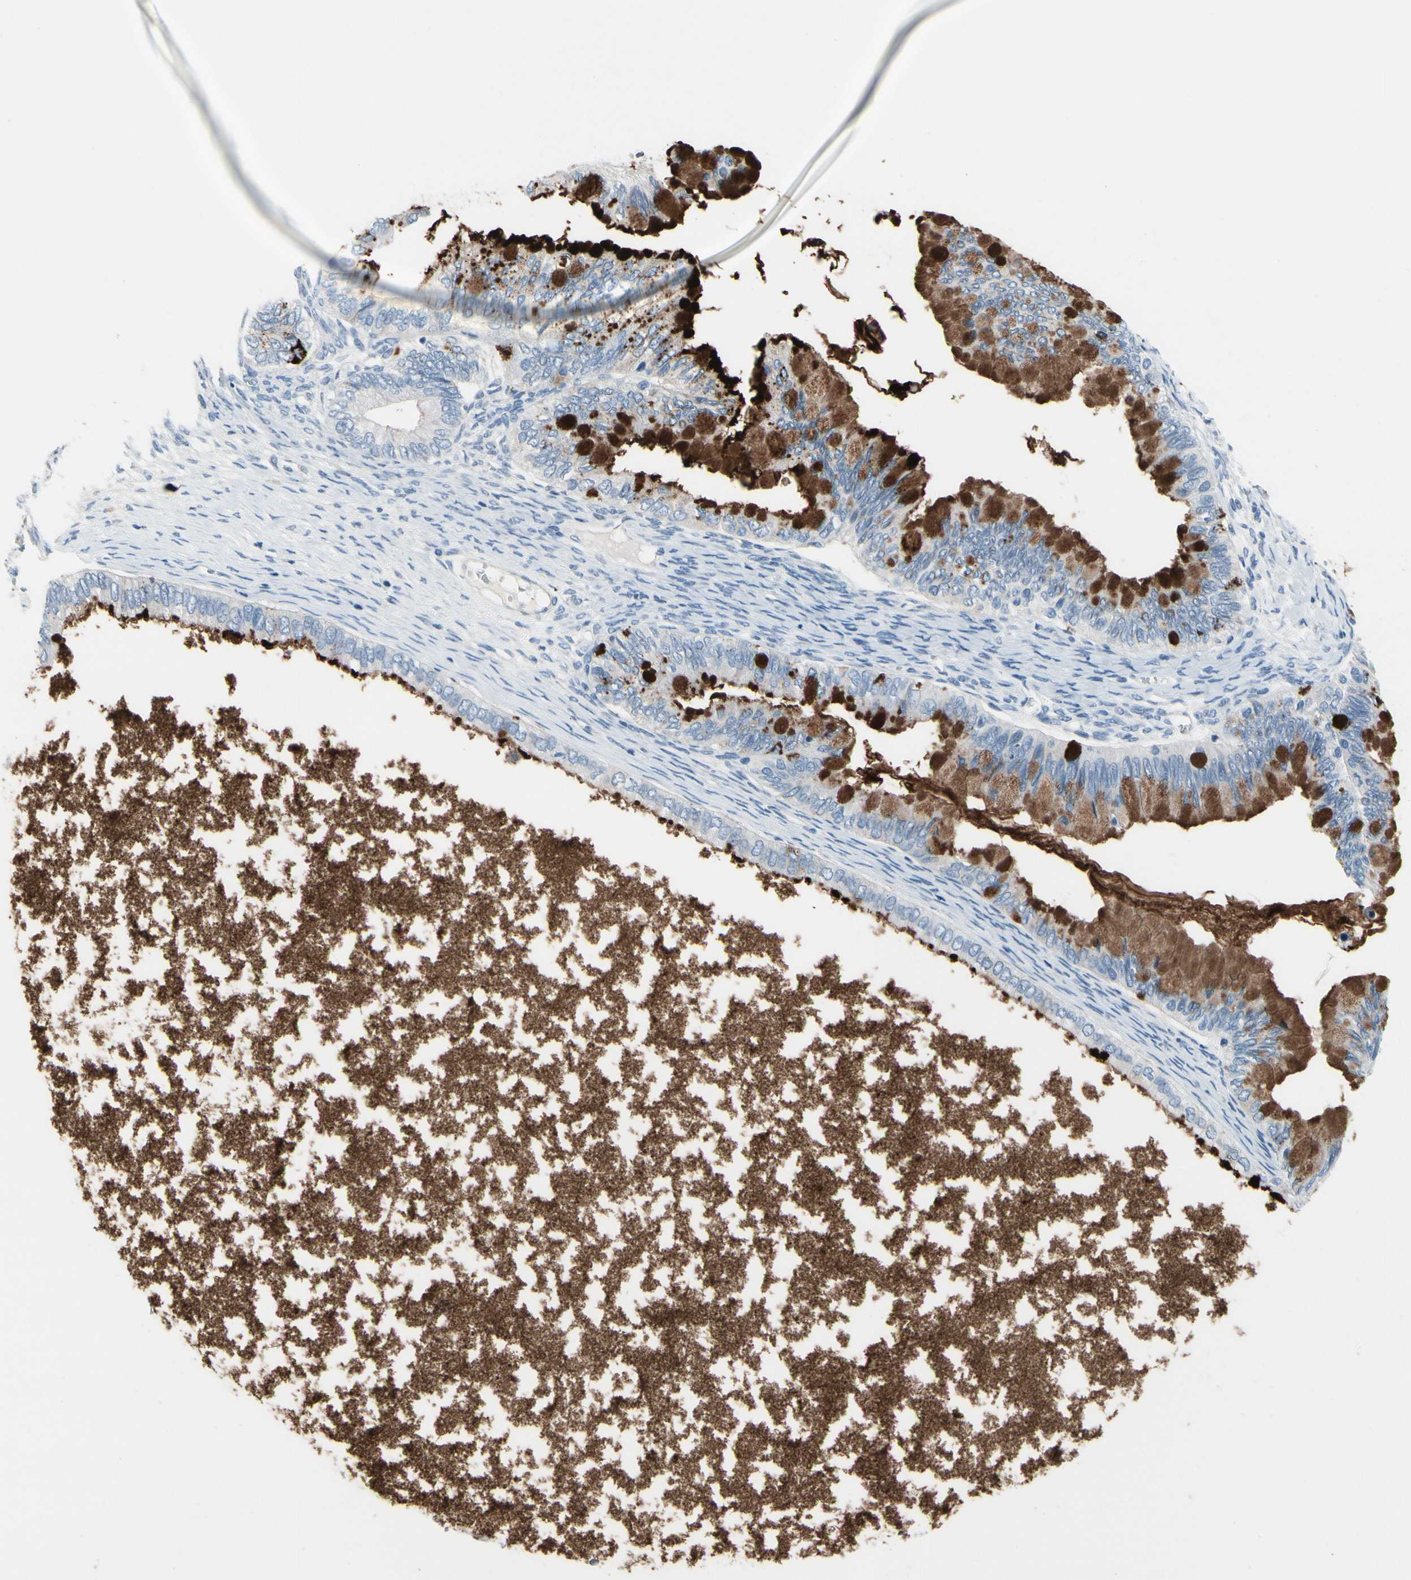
{"staining": {"intensity": "strong", "quantity": ">75%", "location": "cytoplasmic/membranous"}, "tissue": "ovarian cancer", "cell_type": "Tumor cells", "image_type": "cancer", "snomed": [{"axis": "morphology", "description": "Cystadenocarcinoma, mucinous, NOS"}, {"axis": "topography", "description": "Ovary"}], "caption": "IHC (DAB (3,3'-diaminobenzidine)) staining of human ovarian cancer exhibits strong cytoplasmic/membranous protein staining in approximately >75% of tumor cells.", "gene": "MUC5B", "patient": {"sex": "female", "age": 80}}